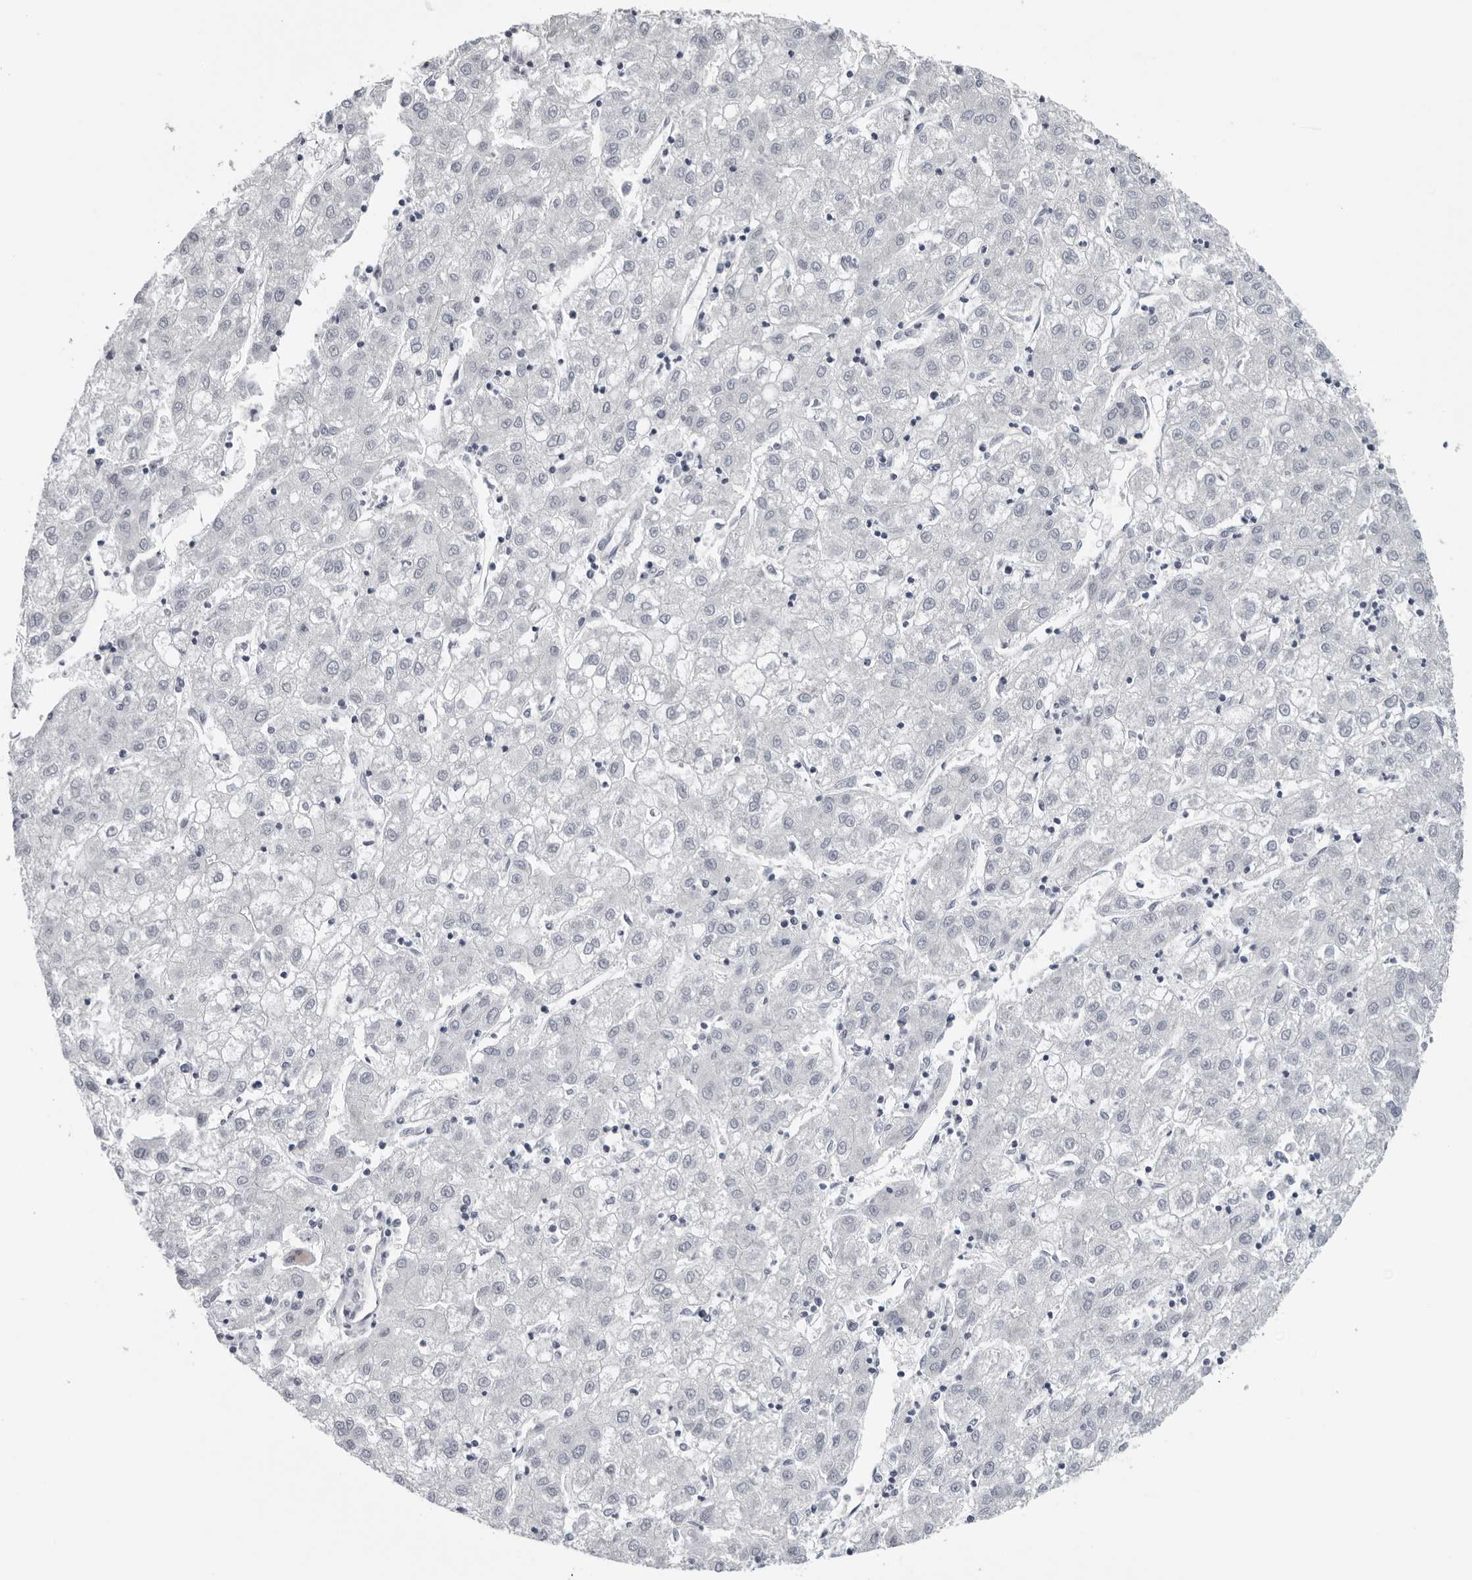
{"staining": {"intensity": "negative", "quantity": "none", "location": "none"}, "tissue": "liver cancer", "cell_type": "Tumor cells", "image_type": "cancer", "snomed": [{"axis": "morphology", "description": "Carcinoma, Hepatocellular, NOS"}, {"axis": "topography", "description": "Liver"}], "caption": "This is an immunohistochemistry photomicrograph of liver cancer. There is no positivity in tumor cells.", "gene": "CPT2", "patient": {"sex": "male", "age": 72}}